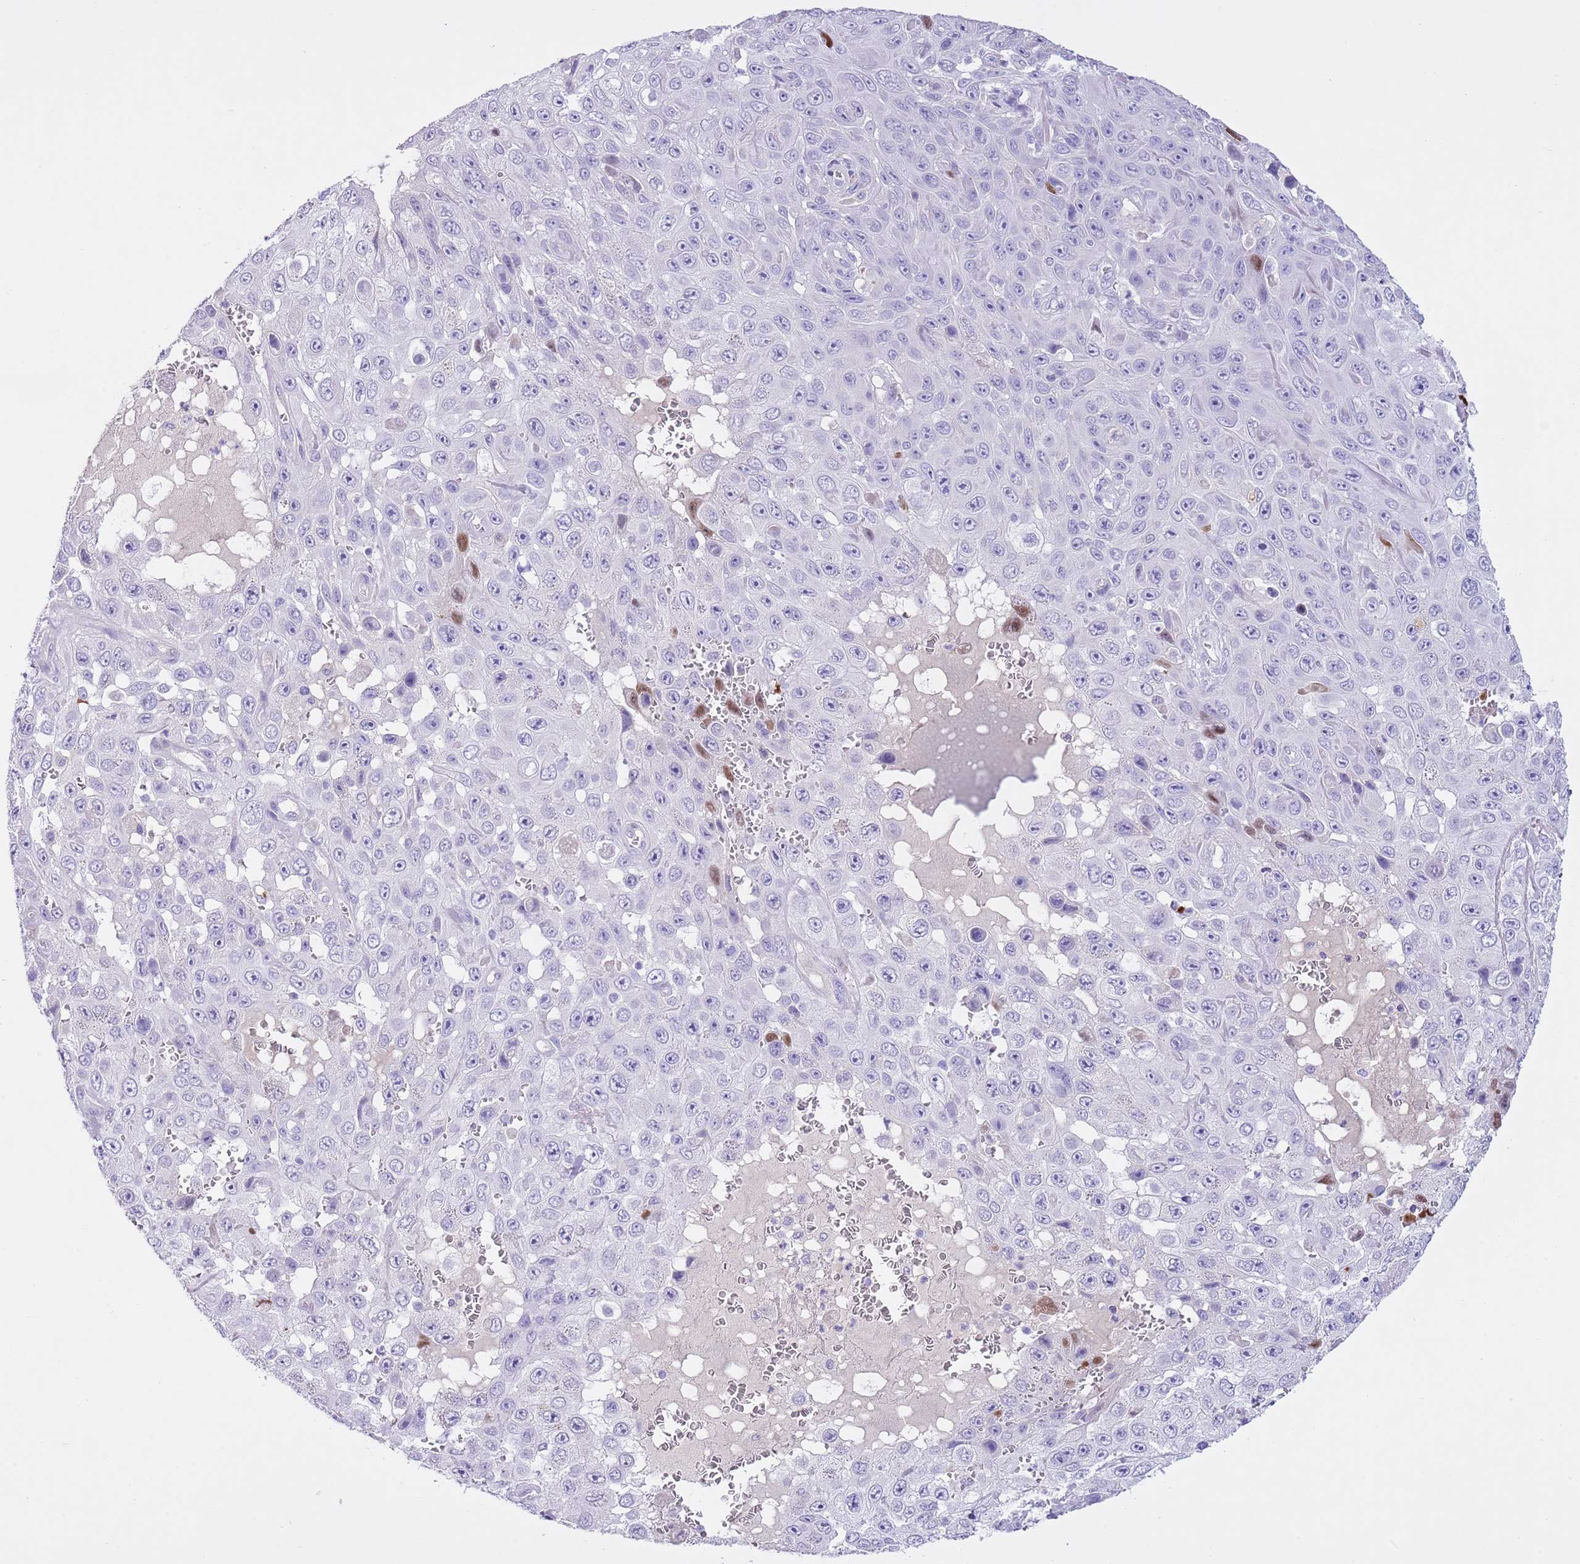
{"staining": {"intensity": "negative", "quantity": "none", "location": "none"}, "tissue": "skin cancer", "cell_type": "Tumor cells", "image_type": "cancer", "snomed": [{"axis": "morphology", "description": "Squamous cell carcinoma, NOS"}, {"axis": "topography", "description": "Skin"}], "caption": "The histopathology image reveals no significant staining in tumor cells of skin cancer (squamous cell carcinoma).", "gene": "CLEC2A", "patient": {"sex": "male", "age": 82}}